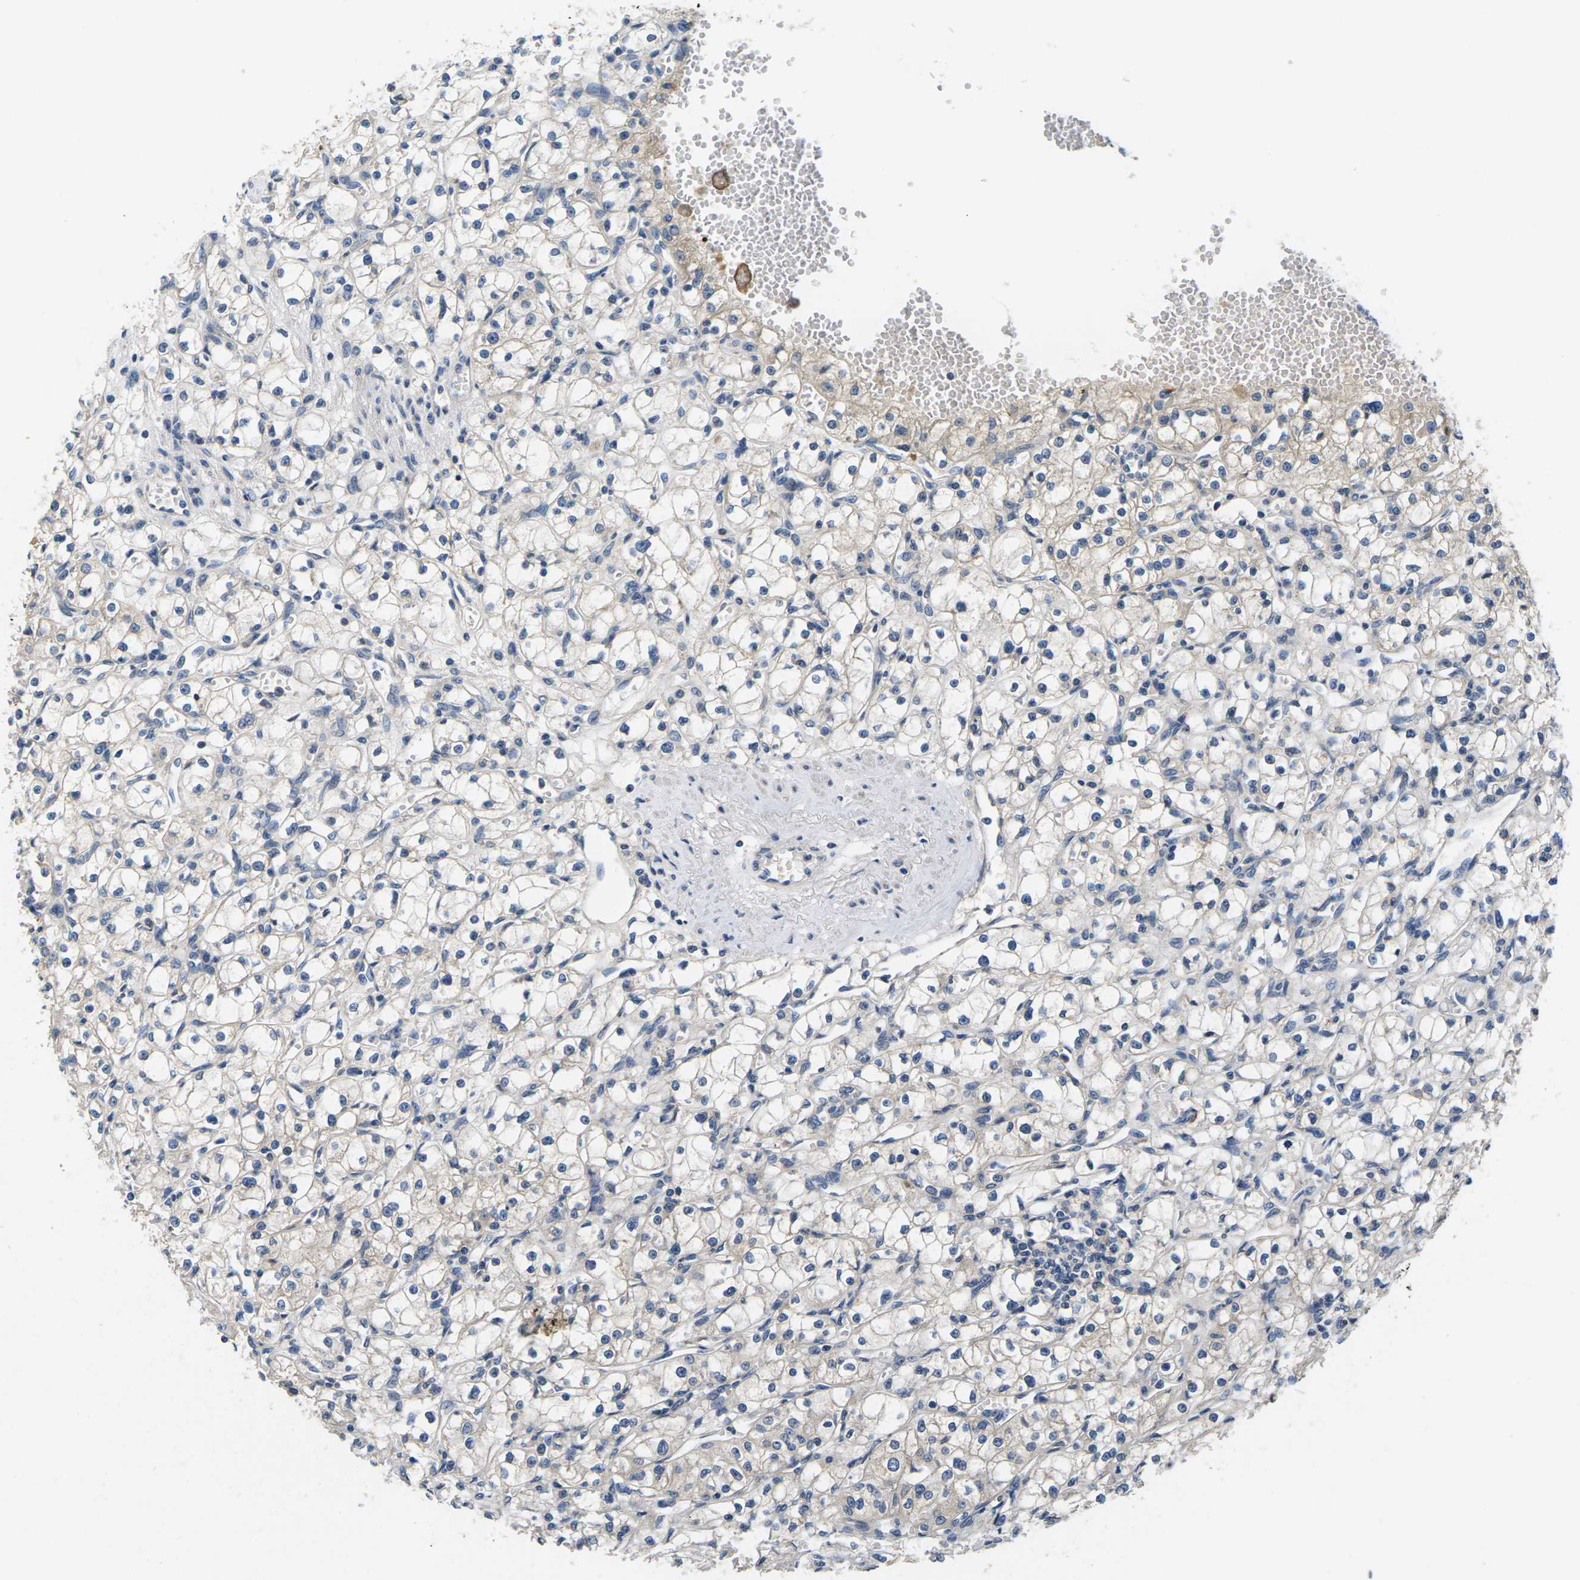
{"staining": {"intensity": "negative", "quantity": "none", "location": "none"}, "tissue": "renal cancer", "cell_type": "Tumor cells", "image_type": "cancer", "snomed": [{"axis": "morphology", "description": "Adenocarcinoma, NOS"}, {"axis": "topography", "description": "Kidney"}], "caption": "DAB (3,3'-diaminobenzidine) immunohistochemical staining of human renal cancer (adenocarcinoma) displays no significant expression in tumor cells.", "gene": "ERGIC3", "patient": {"sex": "male", "age": 56}}